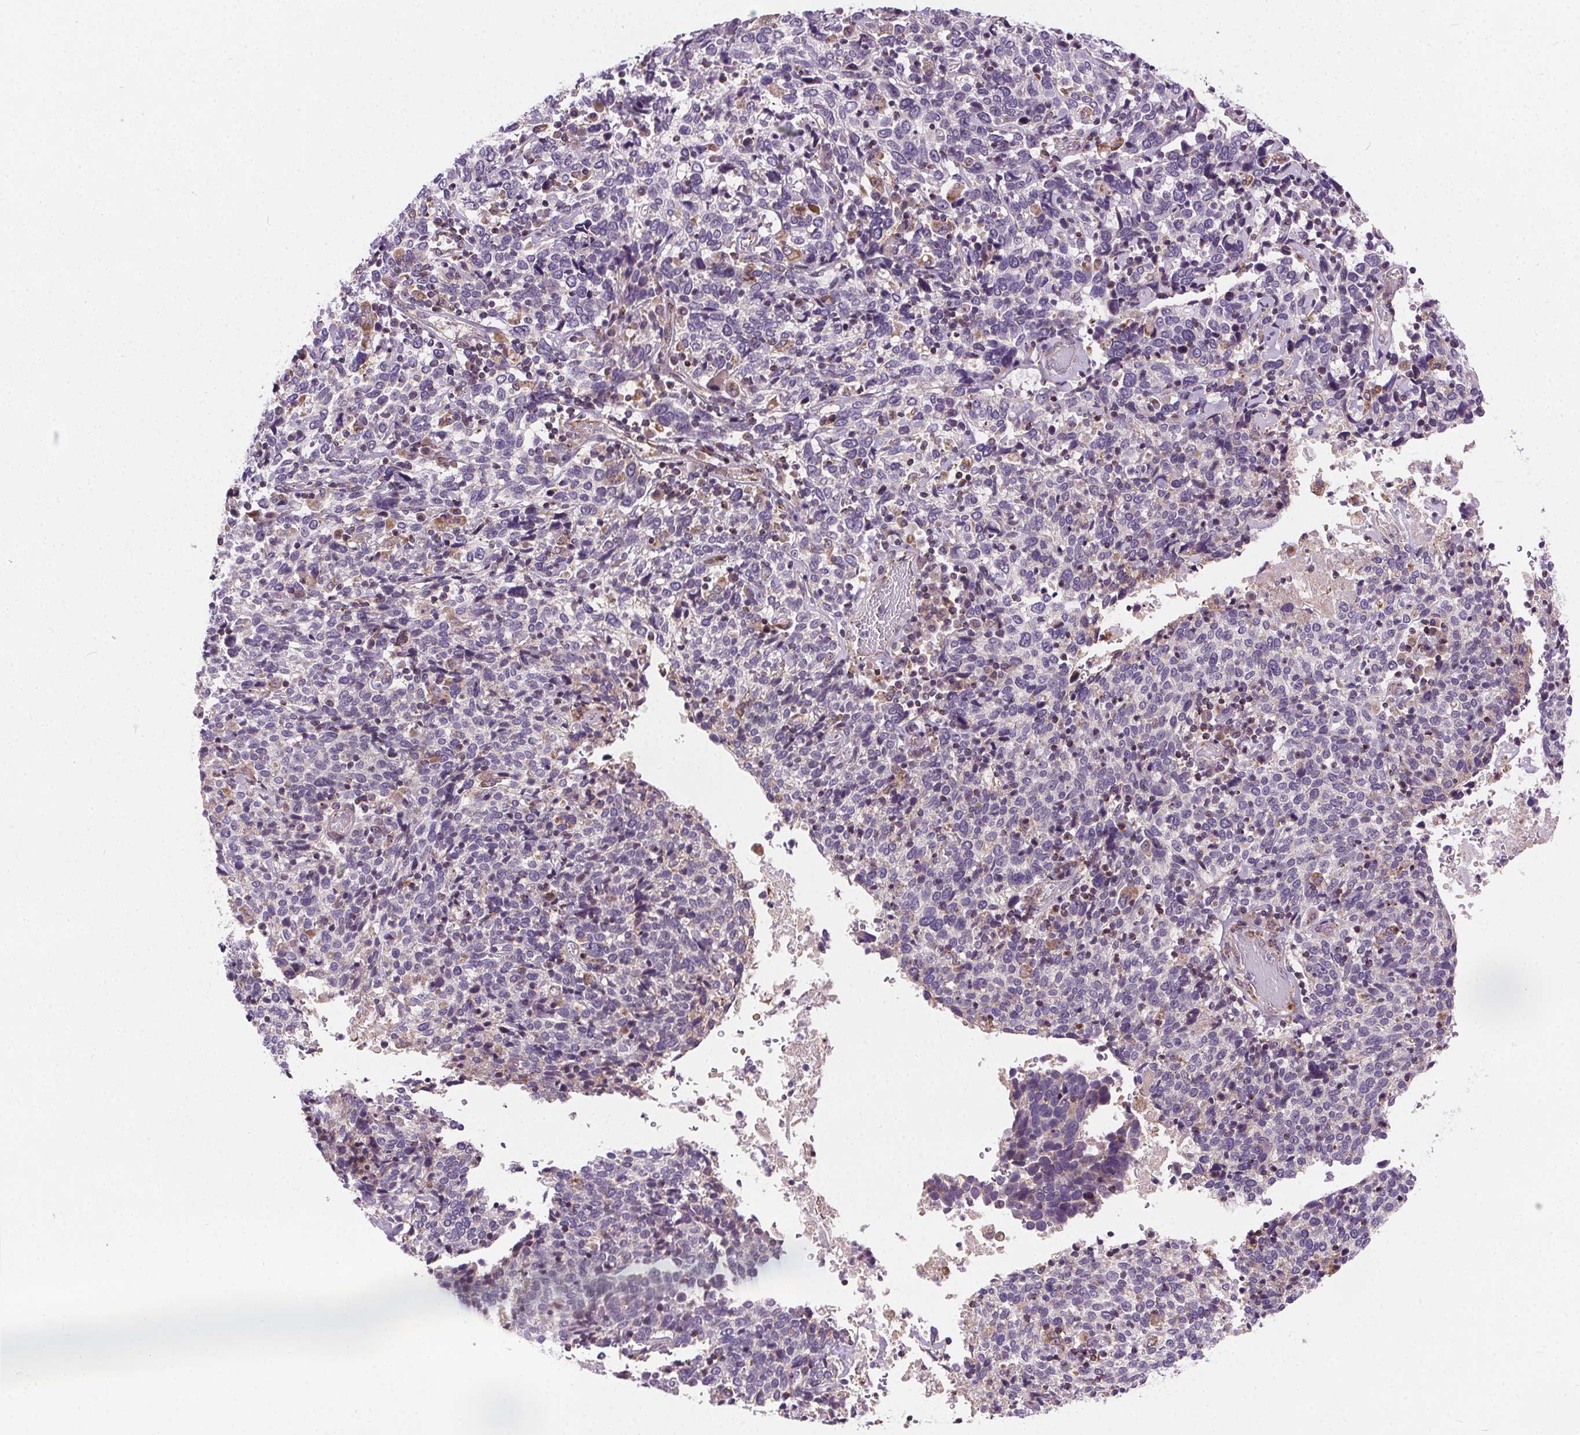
{"staining": {"intensity": "negative", "quantity": "none", "location": "none"}, "tissue": "cervical cancer", "cell_type": "Tumor cells", "image_type": "cancer", "snomed": [{"axis": "morphology", "description": "Squamous cell carcinoma, NOS"}, {"axis": "topography", "description": "Cervix"}], "caption": "This micrograph is of cervical cancer stained with IHC to label a protein in brown with the nuclei are counter-stained blue. There is no staining in tumor cells. (IHC, brightfield microscopy, high magnification).", "gene": "GOLT1B", "patient": {"sex": "female", "age": 46}}